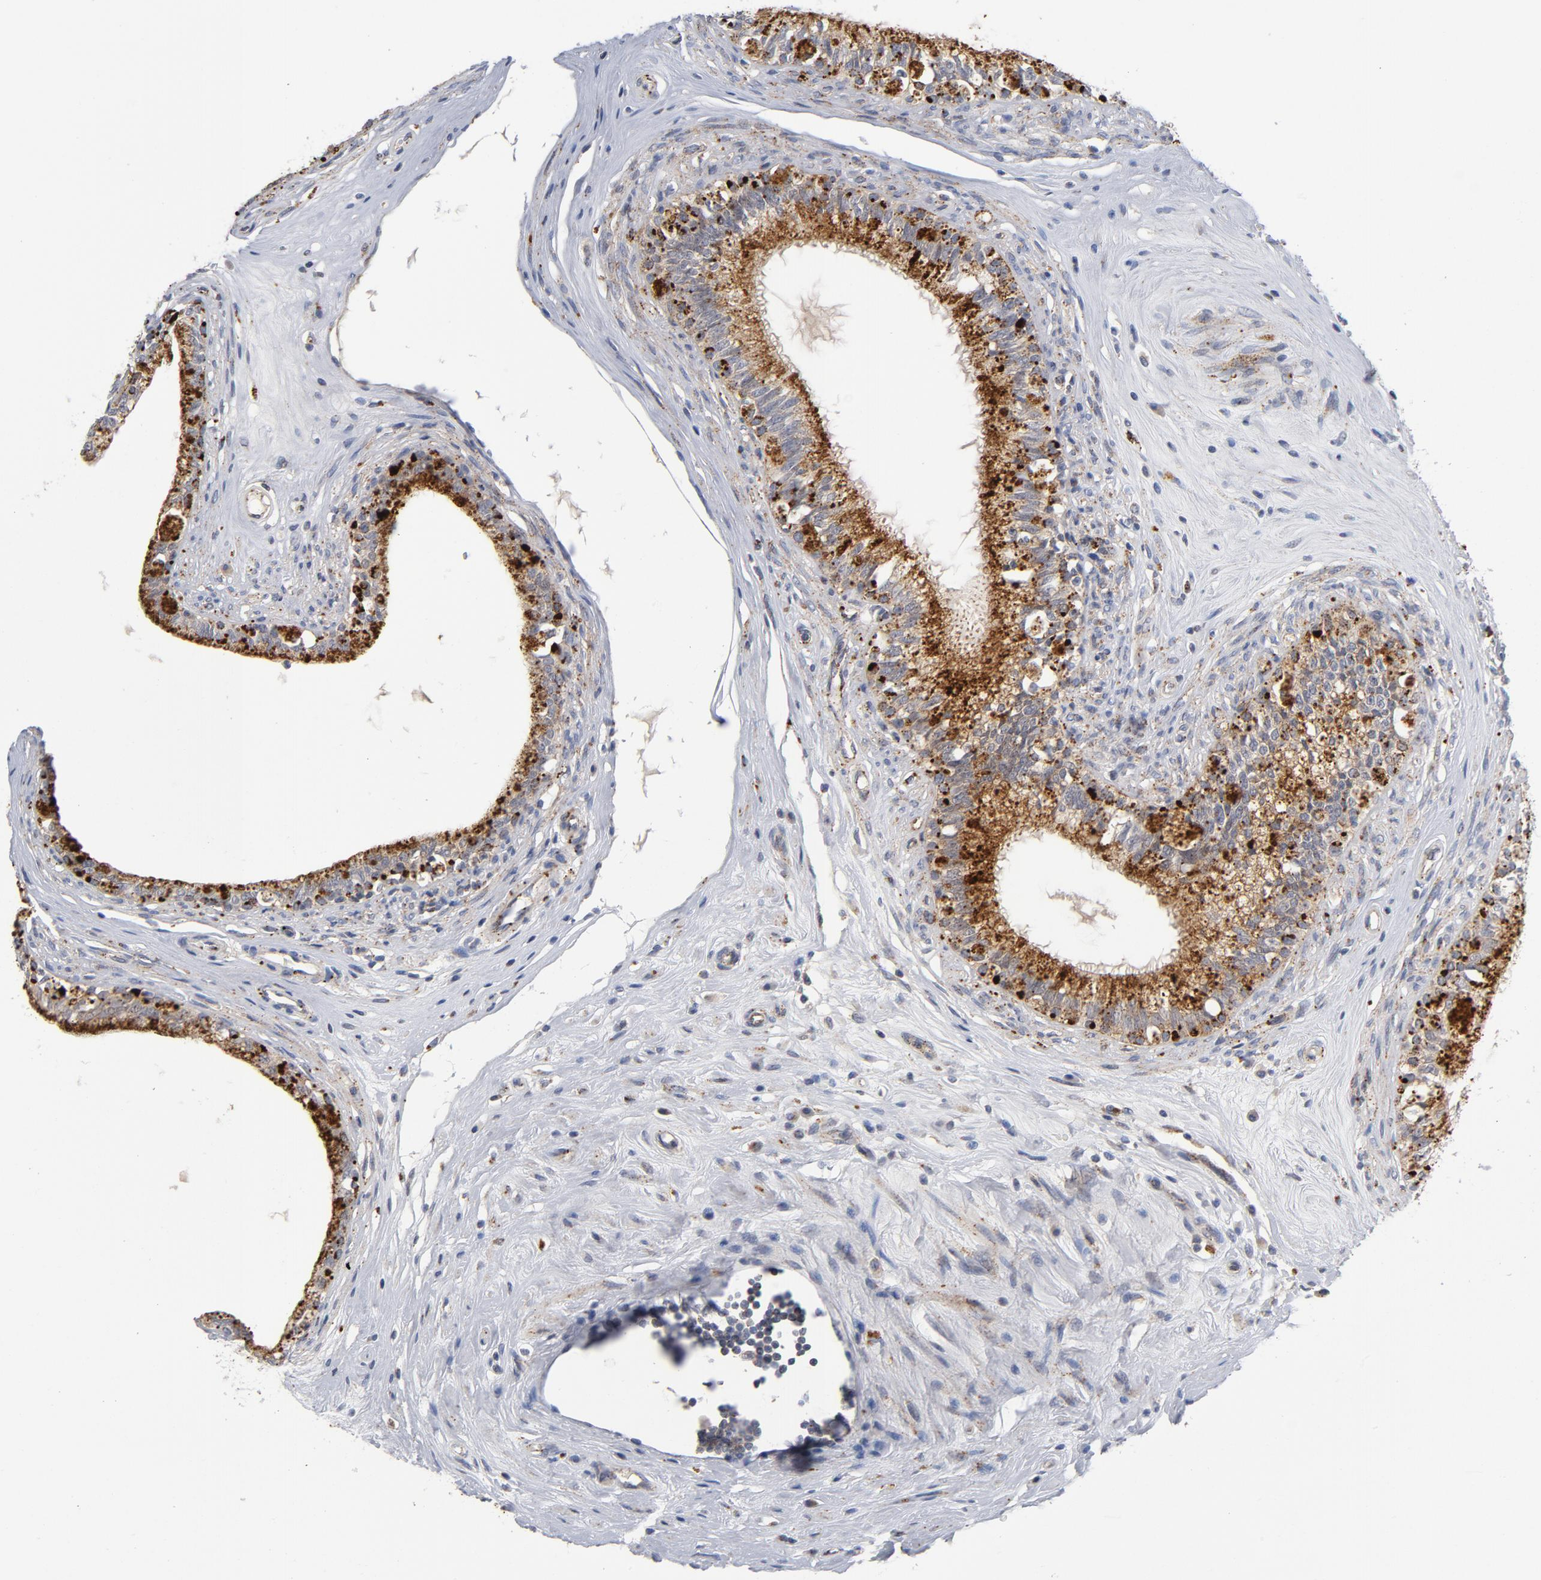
{"staining": {"intensity": "strong", "quantity": ">75%", "location": "cytoplasmic/membranous"}, "tissue": "epididymis", "cell_type": "Glandular cells", "image_type": "normal", "snomed": [{"axis": "morphology", "description": "Normal tissue, NOS"}, {"axis": "morphology", "description": "Inflammation, NOS"}, {"axis": "topography", "description": "Epididymis"}], "caption": "The immunohistochemical stain highlights strong cytoplasmic/membranous staining in glandular cells of normal epididymis. (Stains: DAB in brown, nuclei in blue, Microscopy: brightfield microscopy at high magnification).", "gene": "AKT2", "patient": {"sex": "male", "age": 84}}